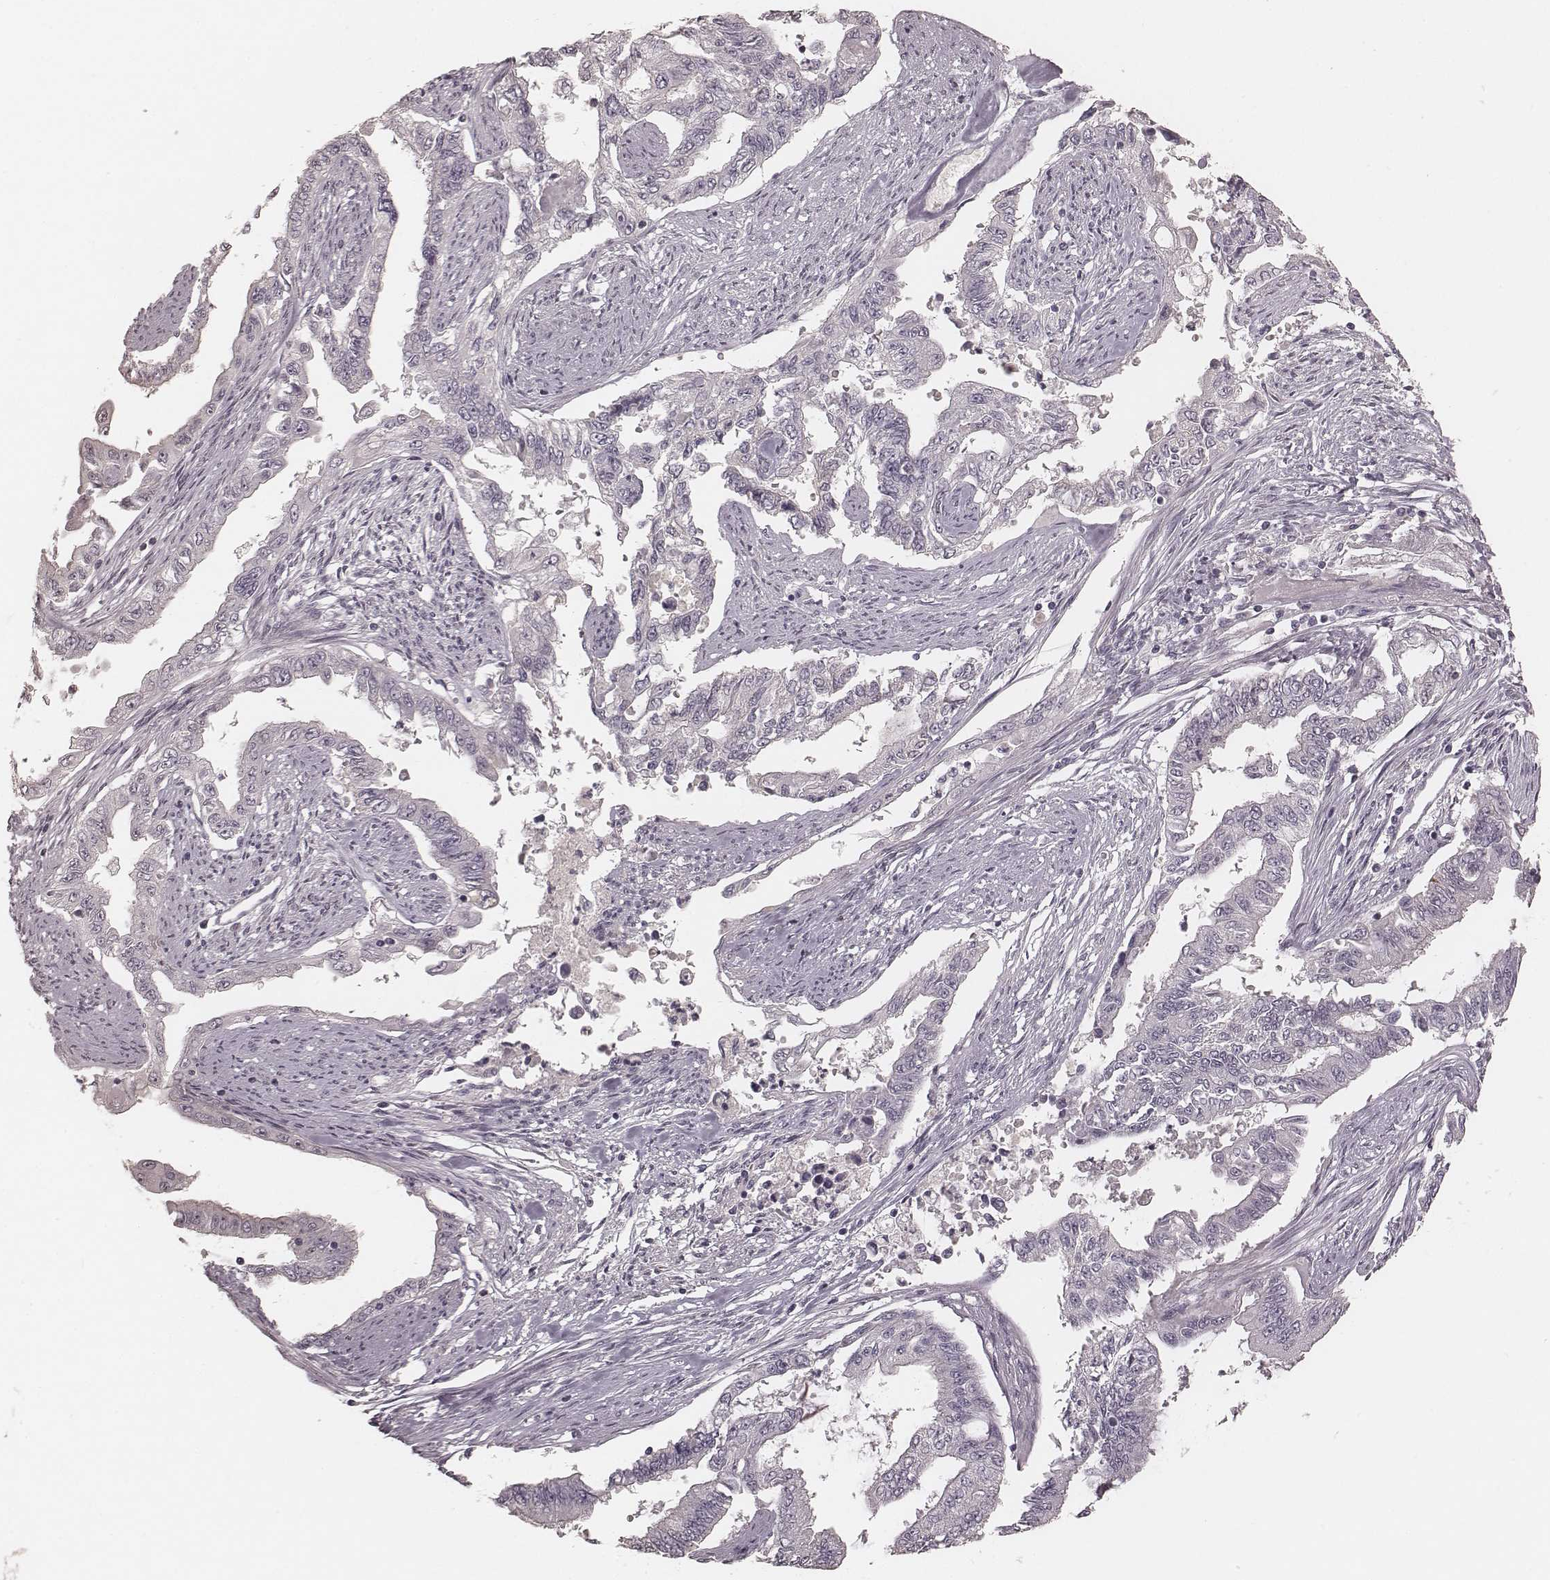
{"staining": {"intensity": "negative", "quantity": "none", "location": "none"}, "tissue": "endometrial cancer", "cell_type": "Tumor cells", "image_type": "cancer", "snomed": [{"axis": "morphology", "description": "Adenocarcinoma, NOS"}, {"axis": "topography", "description": "Uterus"}], "caption": "A micrograph of human adenocarcinoma (endometrial) is negative for staining in tumor cells. (DAB immunohistochemistry with hematoxylin counter stain).", "gene": "SMIM24", "patient": {"sex": "female", "age": 59}}